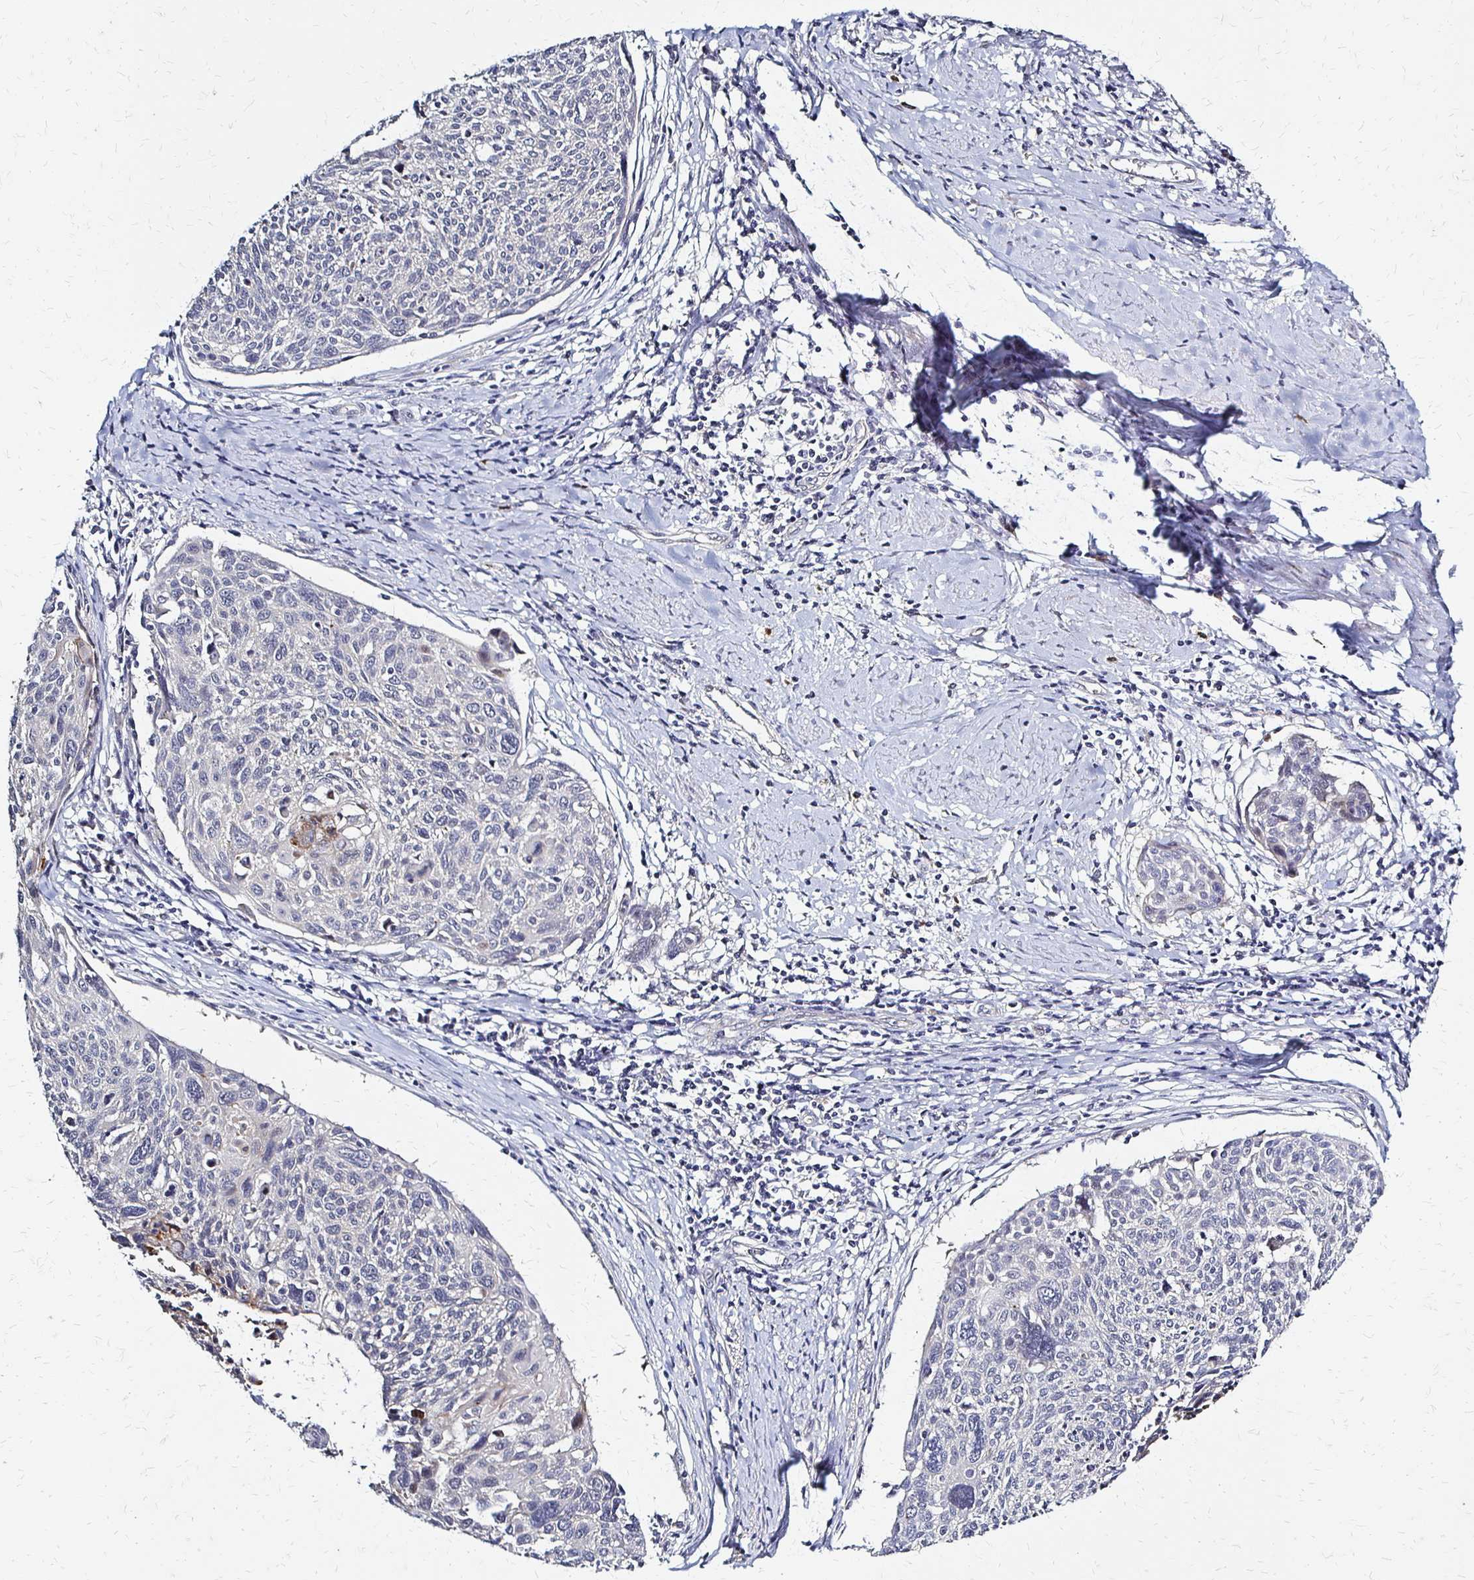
{"staining": {"intensity": "negative", "quantity": "none", "location": "none"}, "tissue": "cervical cancer", "cell_type": "Tumor cells", "image_type": "cancer", "snomed": [{"axis": "morphology", "description": "Squamous cell carcinoma, NOS"}, {"axis": "topography", "description": "Cervix"}], "caption": "Tumor cells are negative for brown protein staining in cervical squamous cell carcinoma.", "gene": "SLC9A9", "patient": {"sex": "female", "age": 49}}